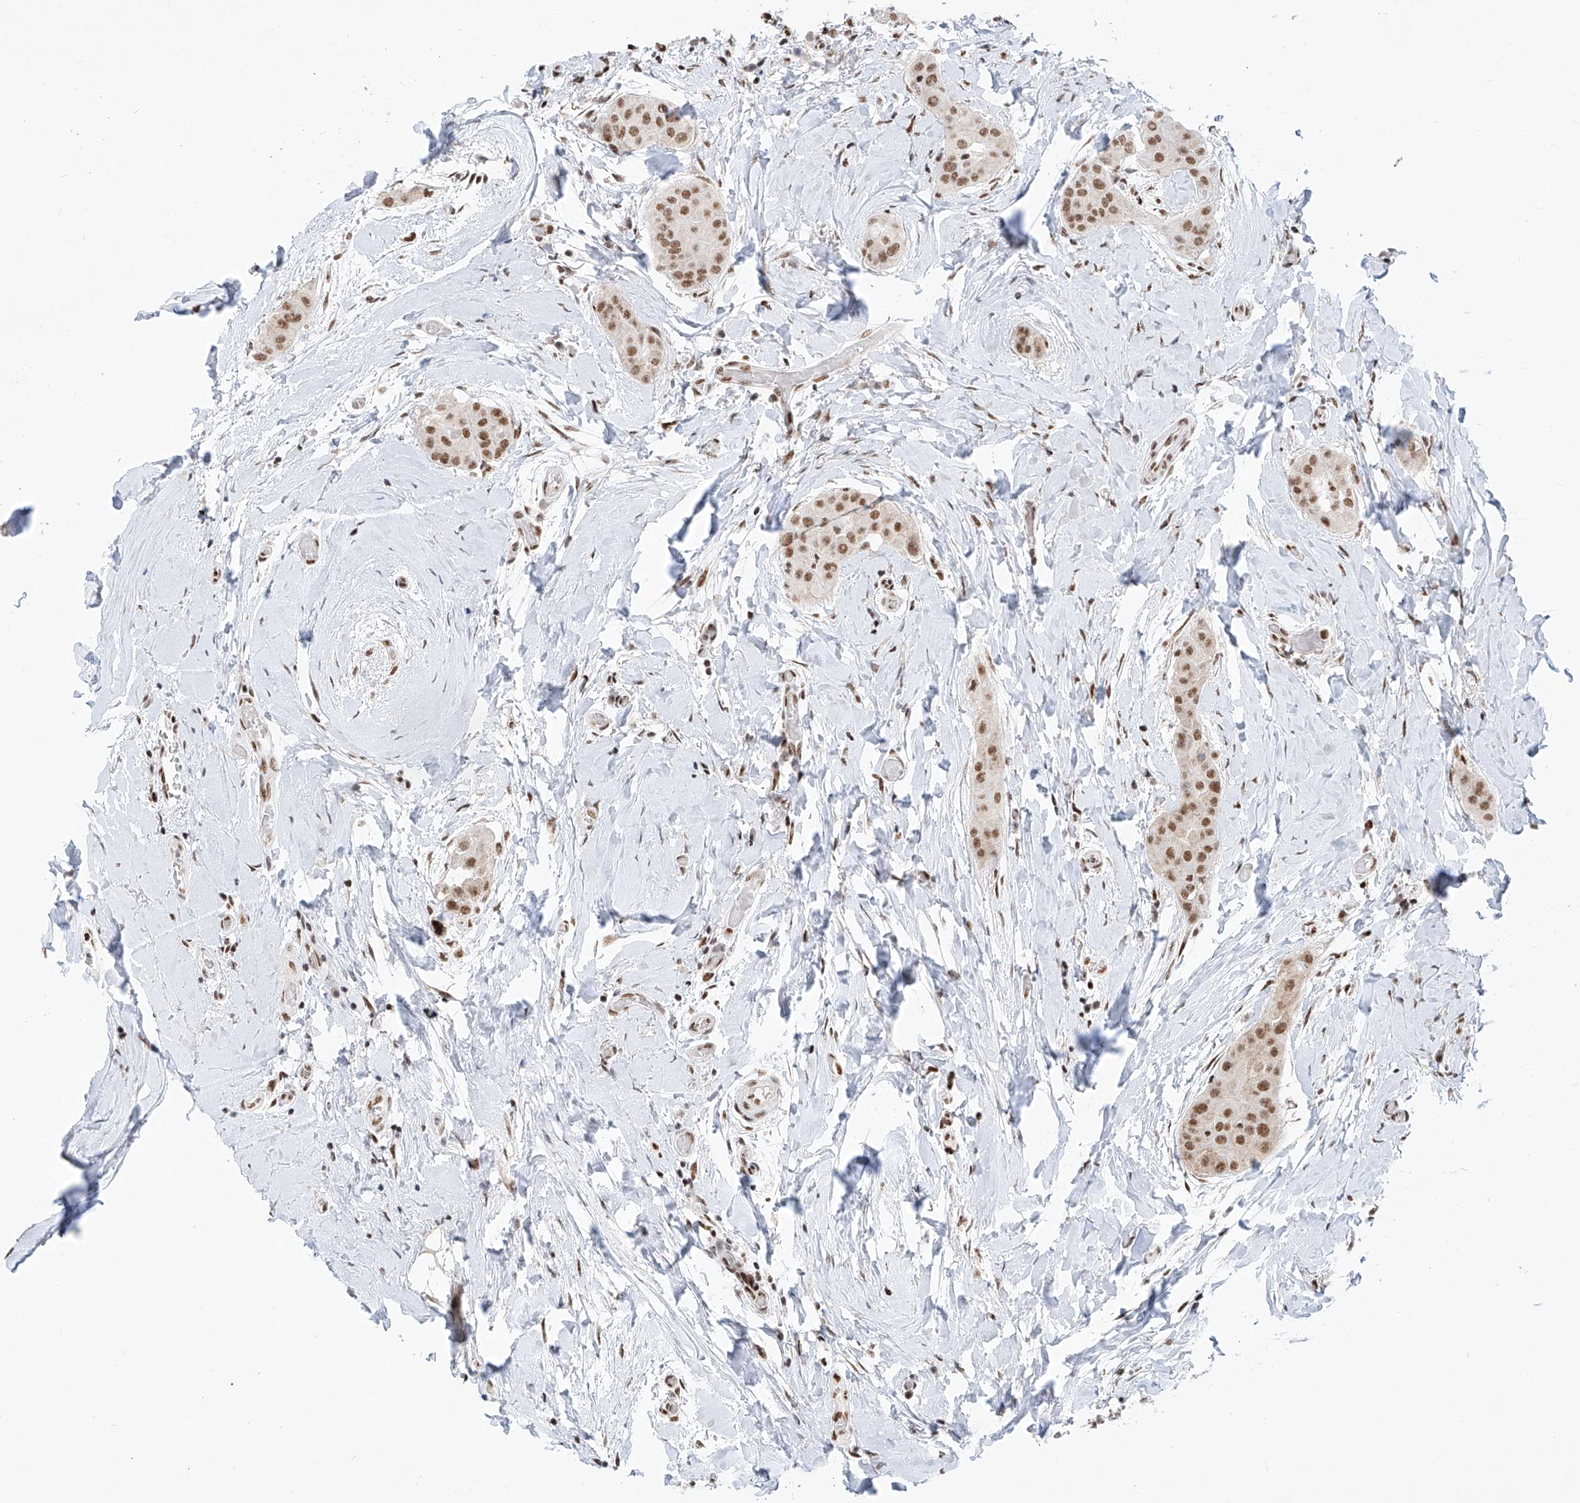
{"staining": {"intensity": "moderate", "quantity": ">75%", "location": "nuclear"}, "tissue": "thyroid cancer", "cell_type": "Tumor cells", "image_type": "cancer", "snomed": [{"axis": "morphology", "description": "Papillary adenocarcinoma, NOS"}, {"axis": "topography", "description": "Thyroid gland"}], "caption": "Immunohistochemical staining of thyroid papillary adenocarcinoma shows medium levels of moderate nuclear protein expression in approximately >75% of tumor cells.", "gene": "TAF4", "patient": {"sex": "male", "age": 33}}